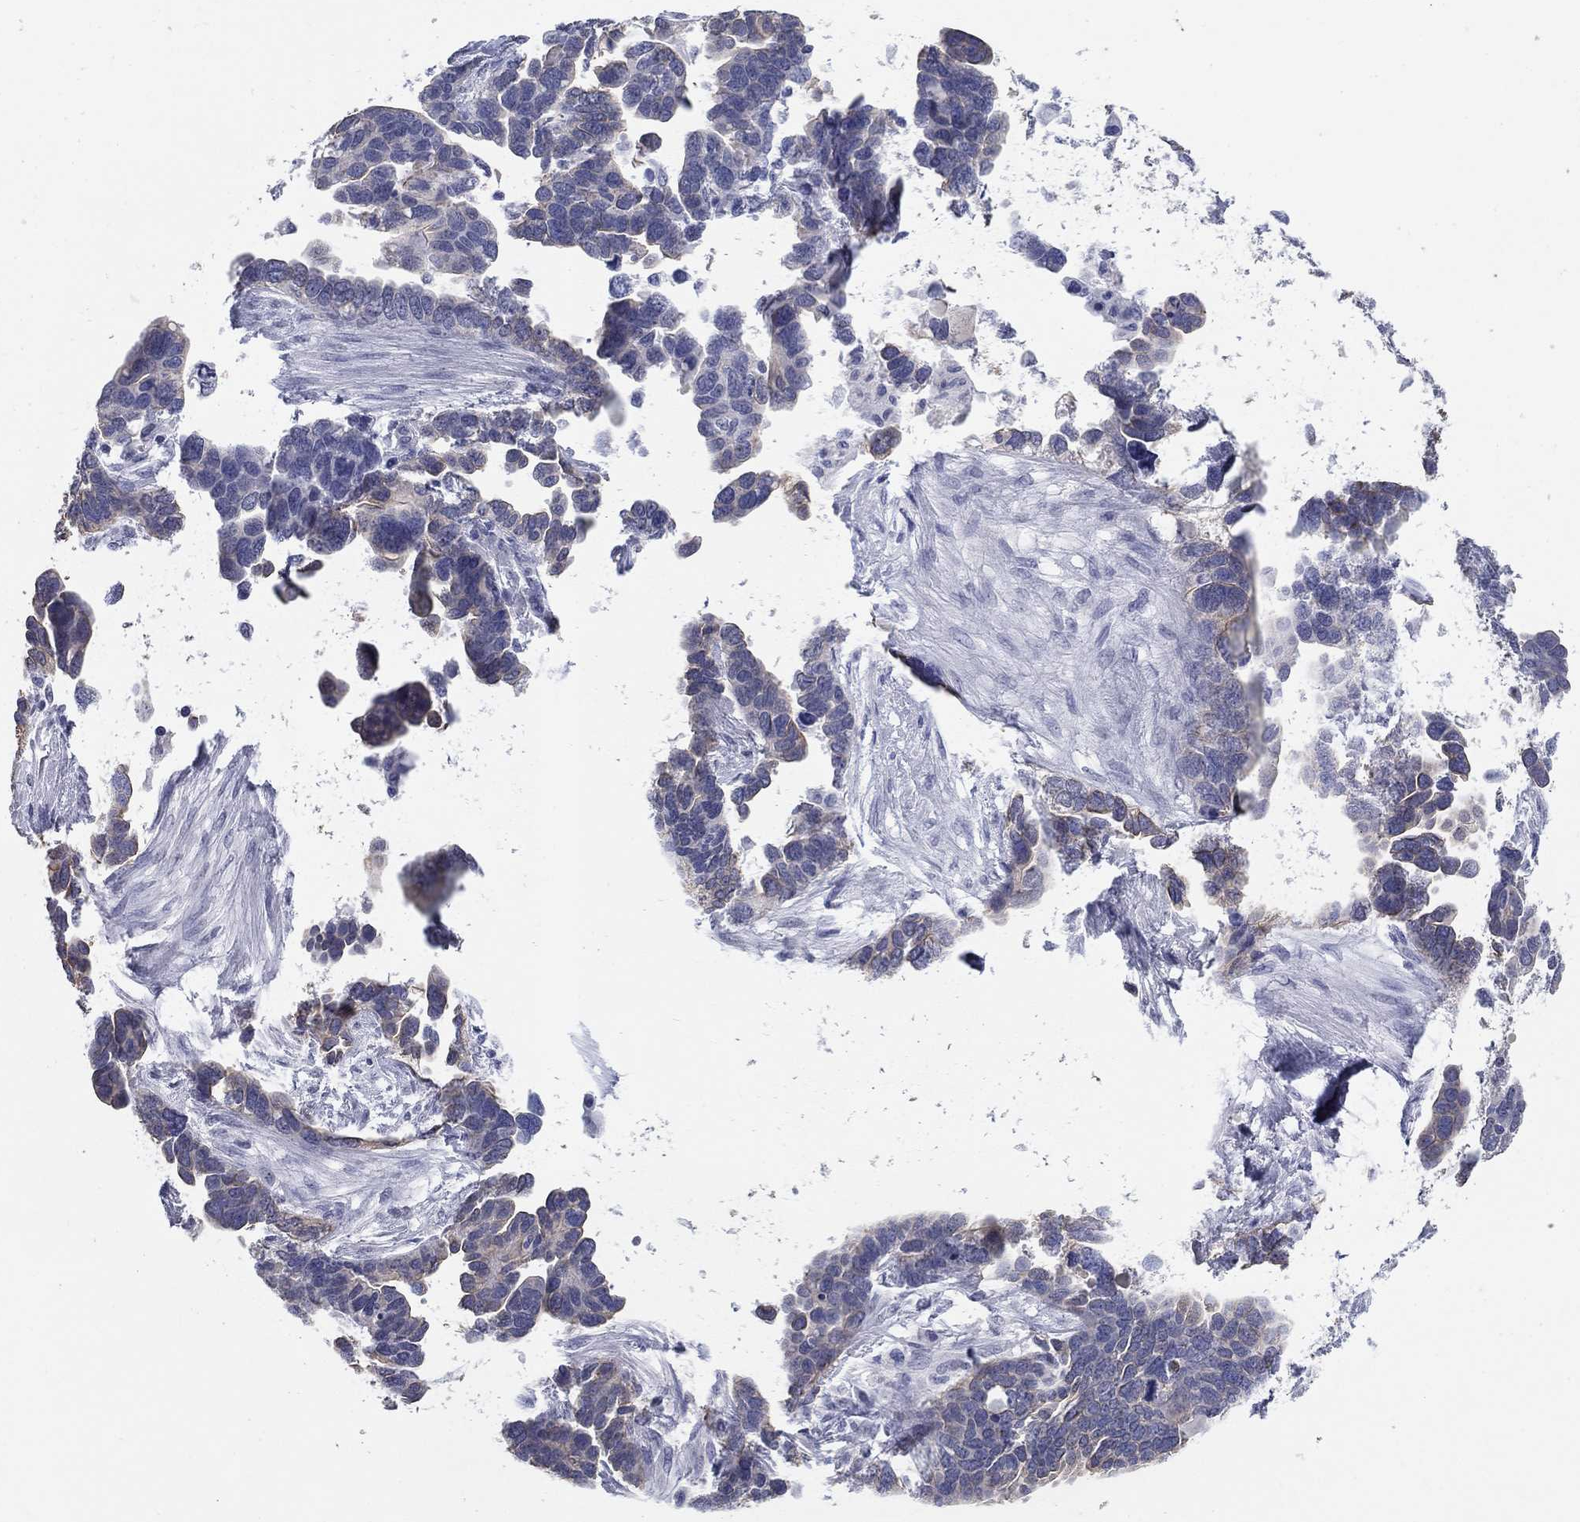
{"staining": {"intensity": "weak", "quantity": "<25%", "location": "cytoplasmic/membranous"}, "tissue": "ovarian cancer", "cell_type": "Tumor cells", "image_type": "cancer", "snomed": [{"axis": "morphology", "description": "Cystadenocarcinoma, serous, NOS"}, {"axis": "topography", "description": "Ovary"}], "caption": "Micrograph shows no protein staining in tumor cells of ovarian serous cystadenocarcinoma tissue.", "gene": "KRT75", "patient": {"sex": "female", "age": 54}}